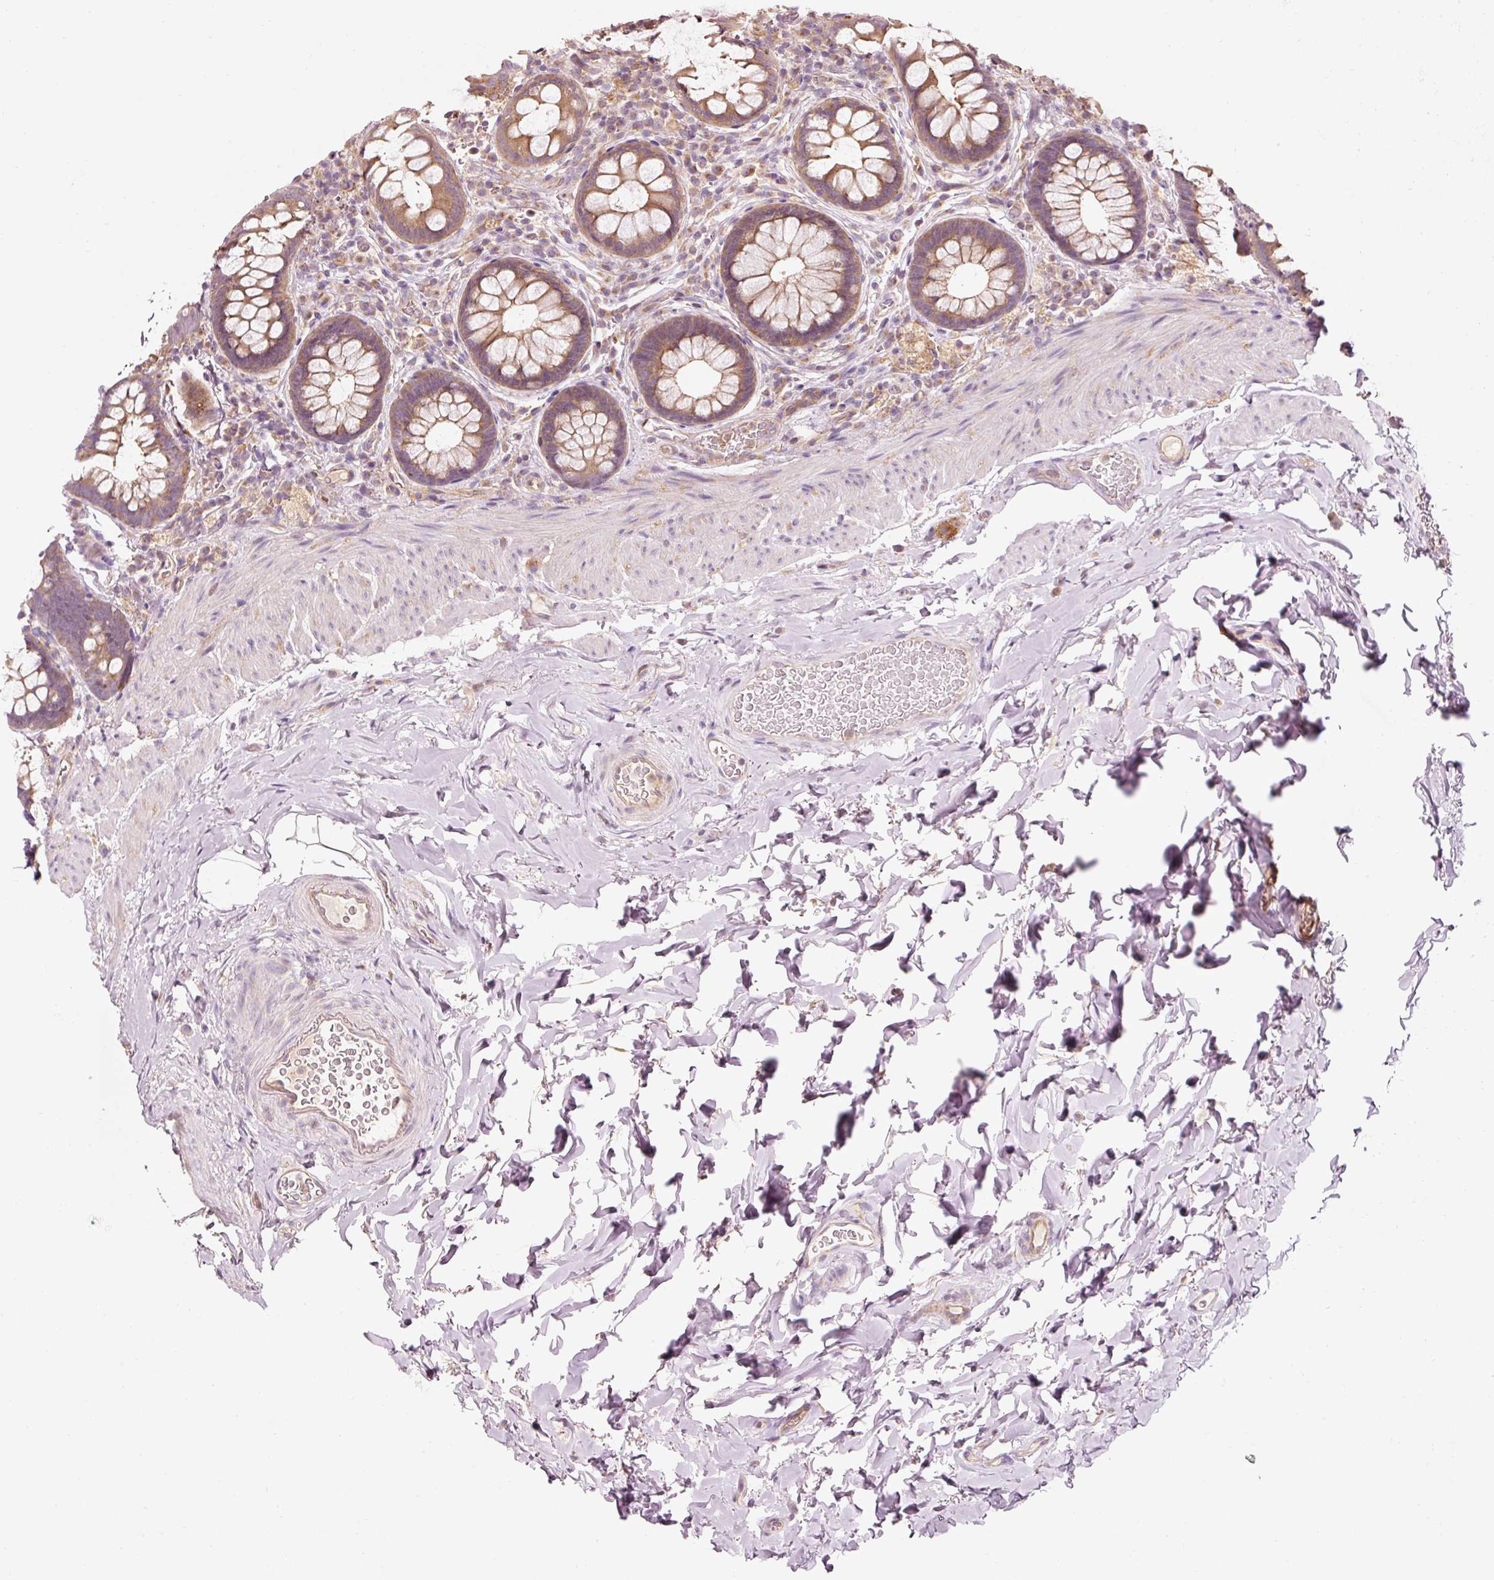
{"staining": {"intensity": "moderate", "quantity": ">75%", "location": "cytoplasmic/membranous"}, "tissue": "rectum", "cell_type": "Glandular cells", "image_type": "normal", "snomed": [{"axis": "morphology", "description": "Normal tissue, NOS"}, {"axis": "topography", "description": "Rectum"}], "caption": "Moderate cytoplasmic/membranous positivity is identified in about >75% of glandular cells in normal rectum.", "gene": "NAPA", "patient": {"sex": "female", "age": 69}}